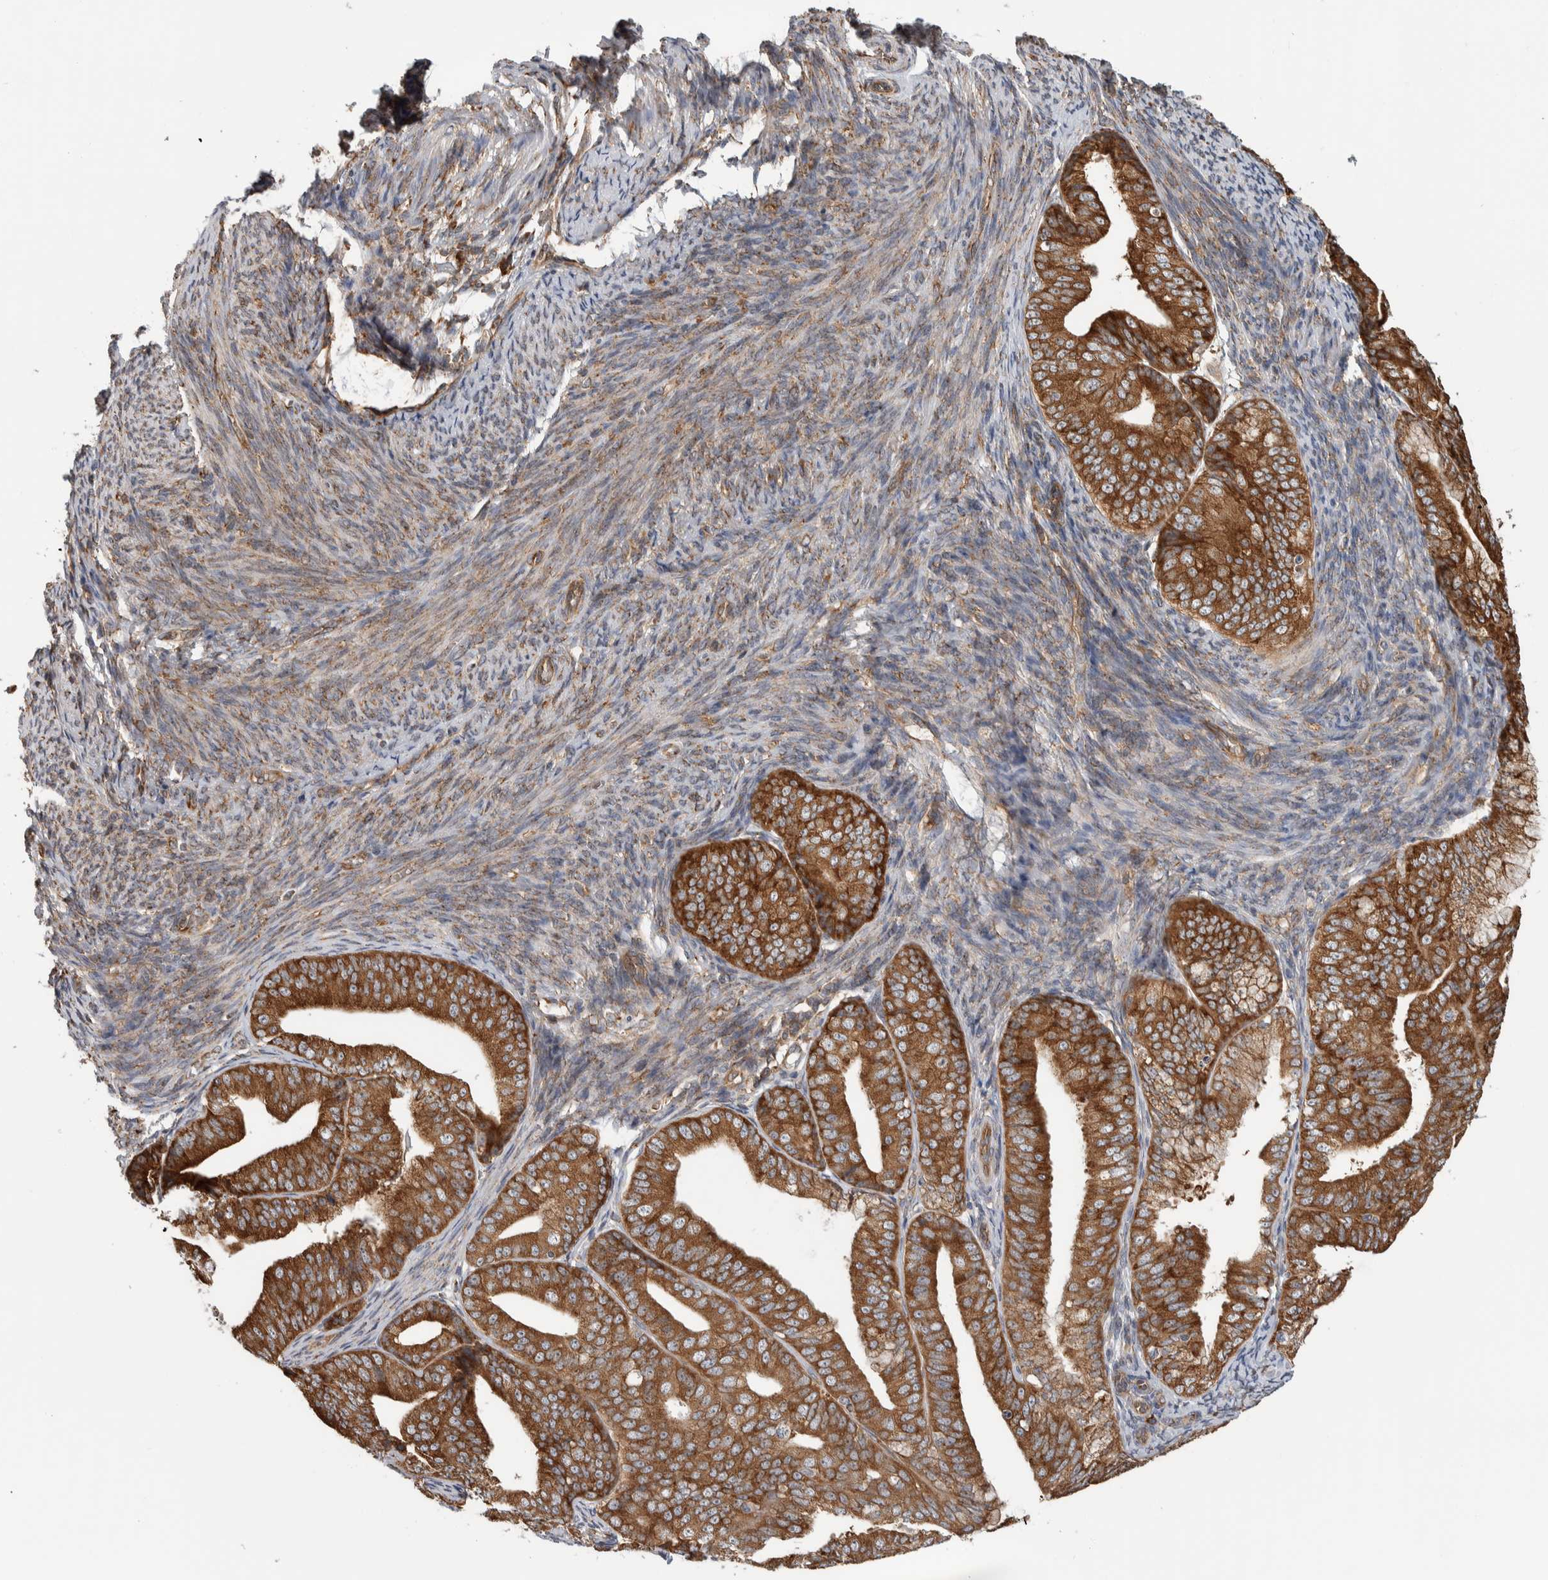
{"staining": {"intensity": "strong", "quantity": ">75%", "location": "cytoplasmic/membranous"}, "tissue": "endometrial cancer", "cell_type": "Tumor cells", "image_type": "cancer", "snomed": [{"axis": "morphology", "description": "Adenocarcinoma, NOS"}, {"axis": "topography", "description": "Endometrium"}], "caption": "DAB (3,3'-diaminobenzidine) immunohistochemical staining of endometrial cancer (adenocarcinoma) demonstrates strong cytoplasmic/membranous protein positivity in about >75% of tumor cells. The staining was performed using DAB to visualize the protein expression in brown, while the nuclei were stained in blue with hematoxylin (Magnification: 20x).", "gene": "EIF3H", "patient": {"sex": "female", "age": 63}}